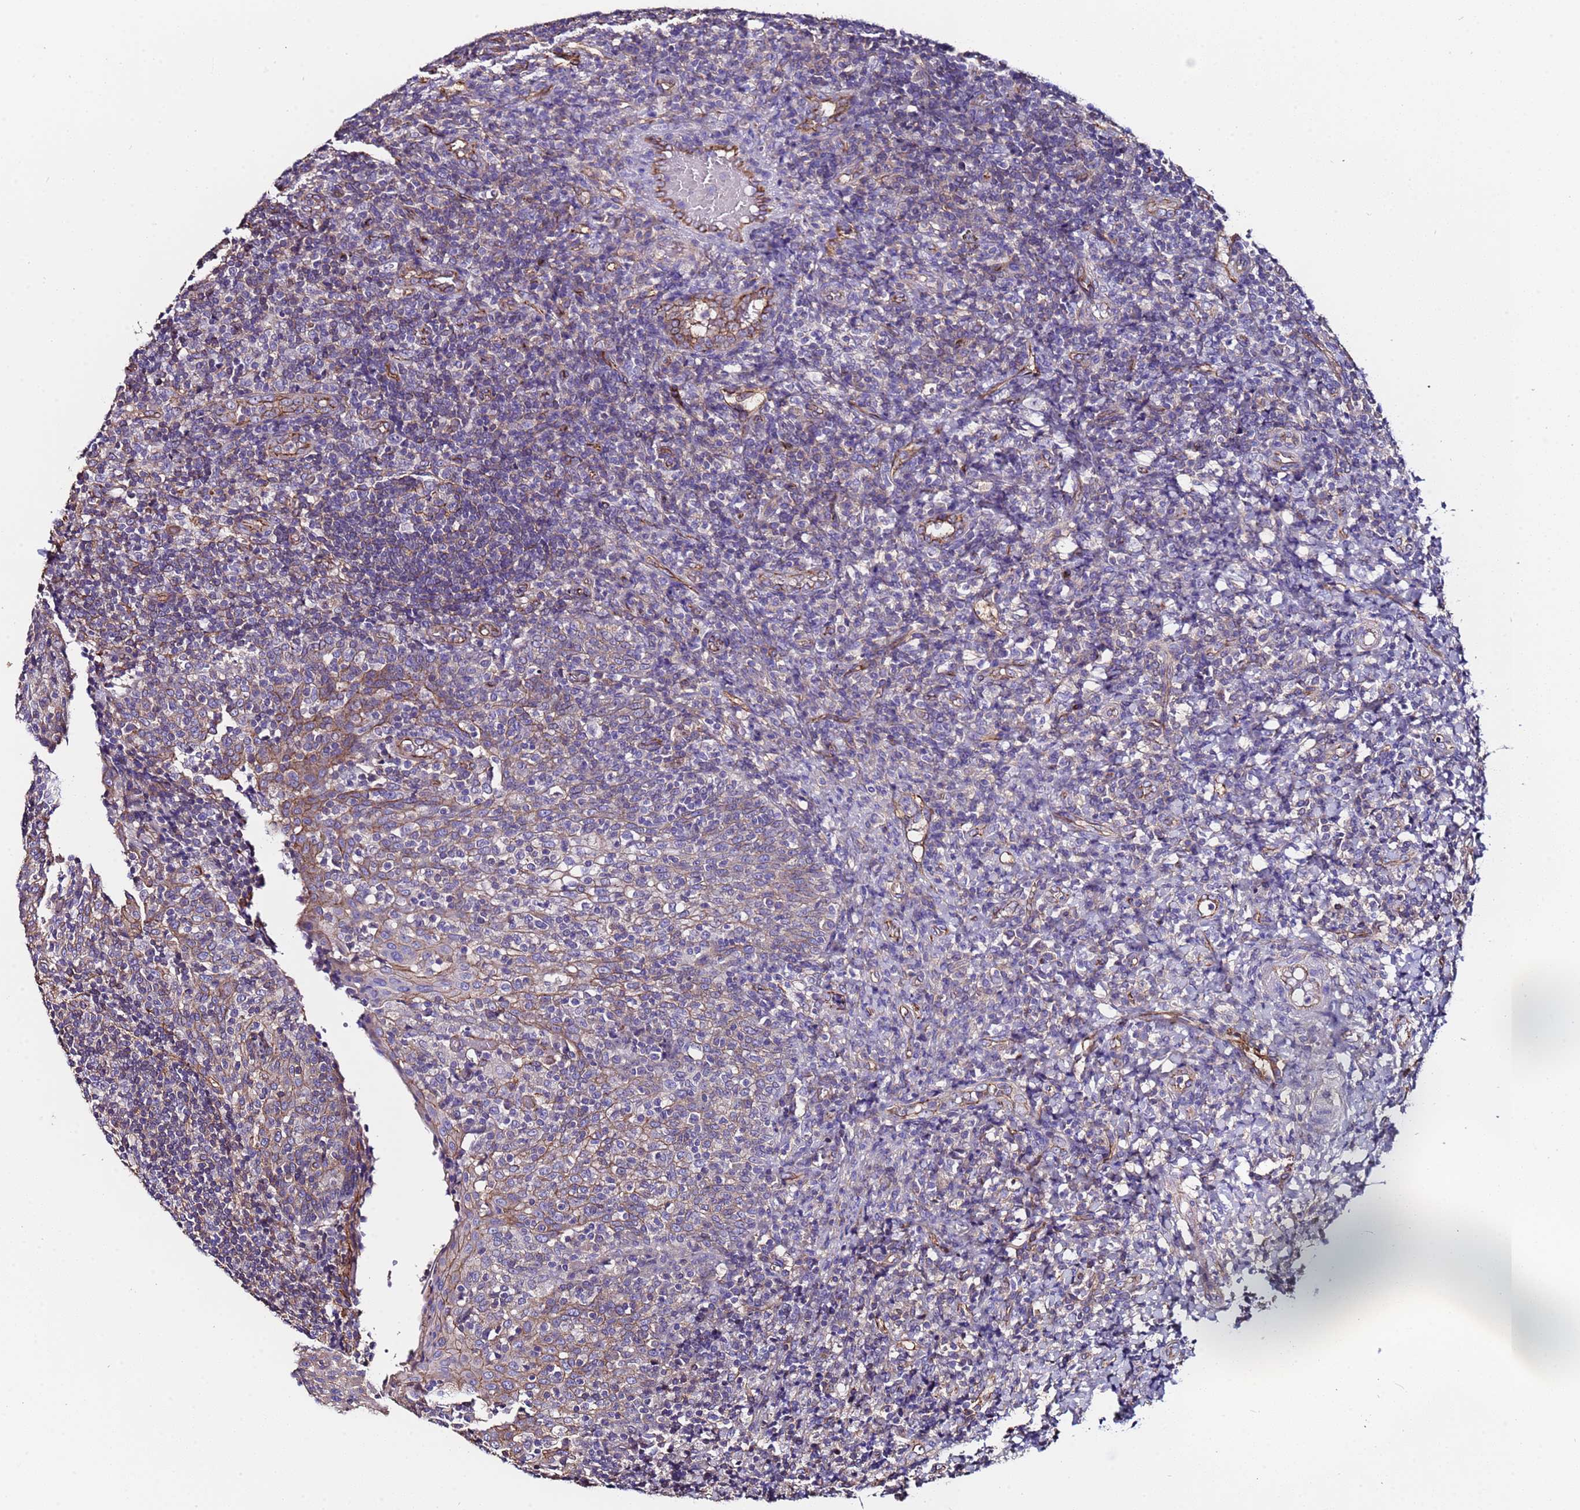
{"staining": {"intensity": "strong", "quantity": "<25%", "location": "cytoplasmic/membranous"}, "tissue": "tonsil", "cell_type": "Germinal center cells", "image_type": "normal", "snomed": [{"axis": "morphology", "description": "Normal tissue, NOS"}, {"axis": "topography", "description": "Tonsil"}], "caption": "Protein analysis of benign tonsil demonstrates strong cytoplasmic/membranous staining in about <25% of germinal center cells.", "gene": "ZNF248", "patient": {"sex": "female", "age": 19}}